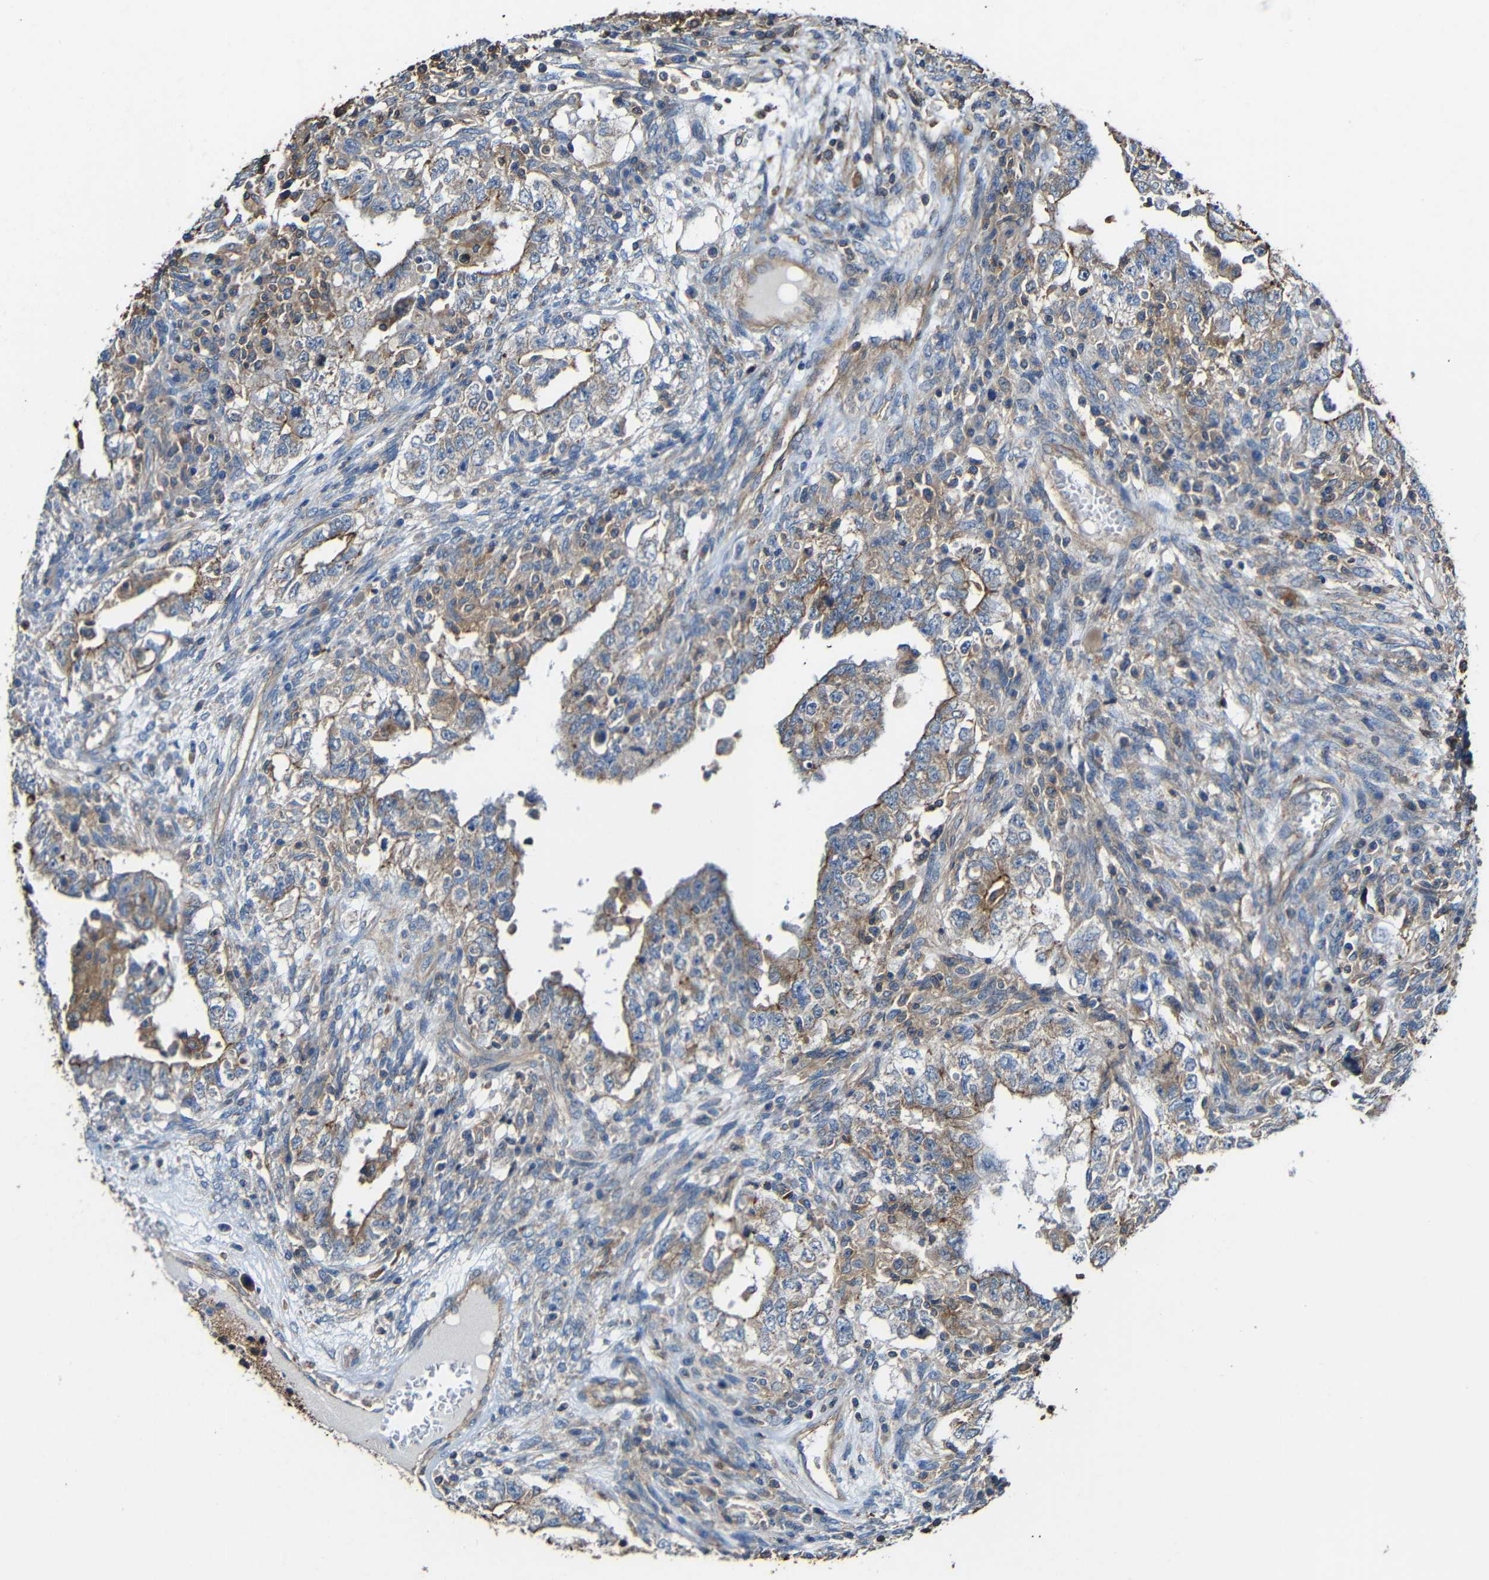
{"staining": {"intensity": "moderate", "quantity": "<25%", "location": "cytoplasmic/membranous"}, "tissue": "testis cancer", "cell_type": "Tumor cells", "image_type": "cancer", "snomed": [{"axis": "morphology", "description": "Carcinoma, Embryonal, NOS"}, {"axis": "topography", "description": "Testis"}], "caption": "A high-resolution histopathology image shows immunohistochemistry (IHC) staining of testis embryonal carcinoma, which reveals moderate cytoplasmic/membranous staining in approximately <25% of tumor cells.", "gene": "RHOT2", "patient": {"sex": "male", "age": 26}}